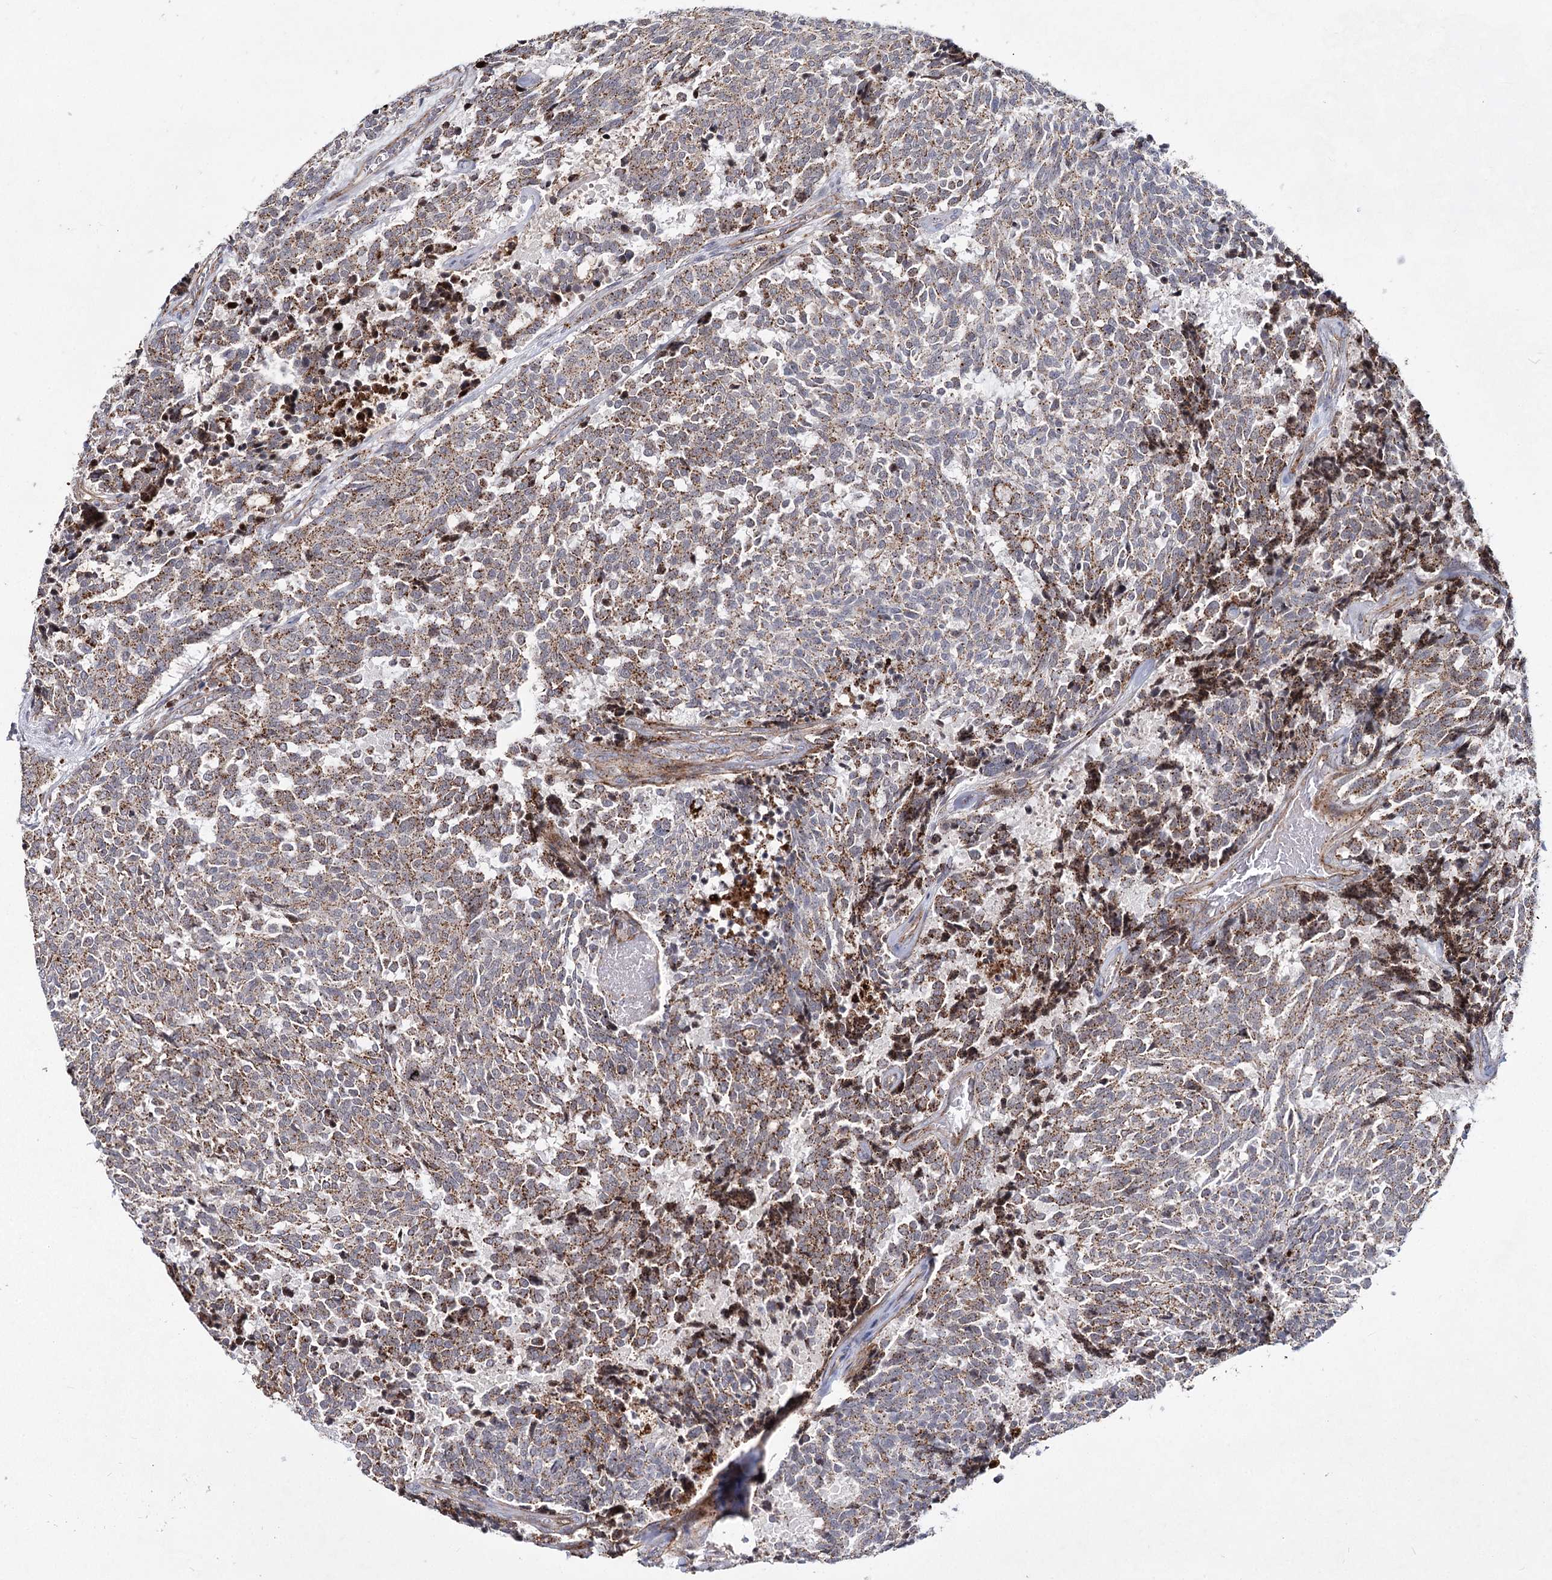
{"staining": {"intensity": "moderate", "quantity": ">75%", "location": "cytoplasmic/membranous"}, "tissue": "carcinoid", "cell_type": "Tumor cells", "image_type": "cancer", "snomed": [{"axis": "morphology", "description": "Carcinoid, malignant, NOS"}, {"axis": "topography", "description": "Pancreas"}], "caption": "Immunohistochemical staining of human carcinoid demonstrates moderate cytoplasmic/membranous protein staining in about >75% of tumor cells. (IHC, brightfield microscopy, high magnification).", "gene": "ATL2", "patient": {"sex": "female", "age": 54}}